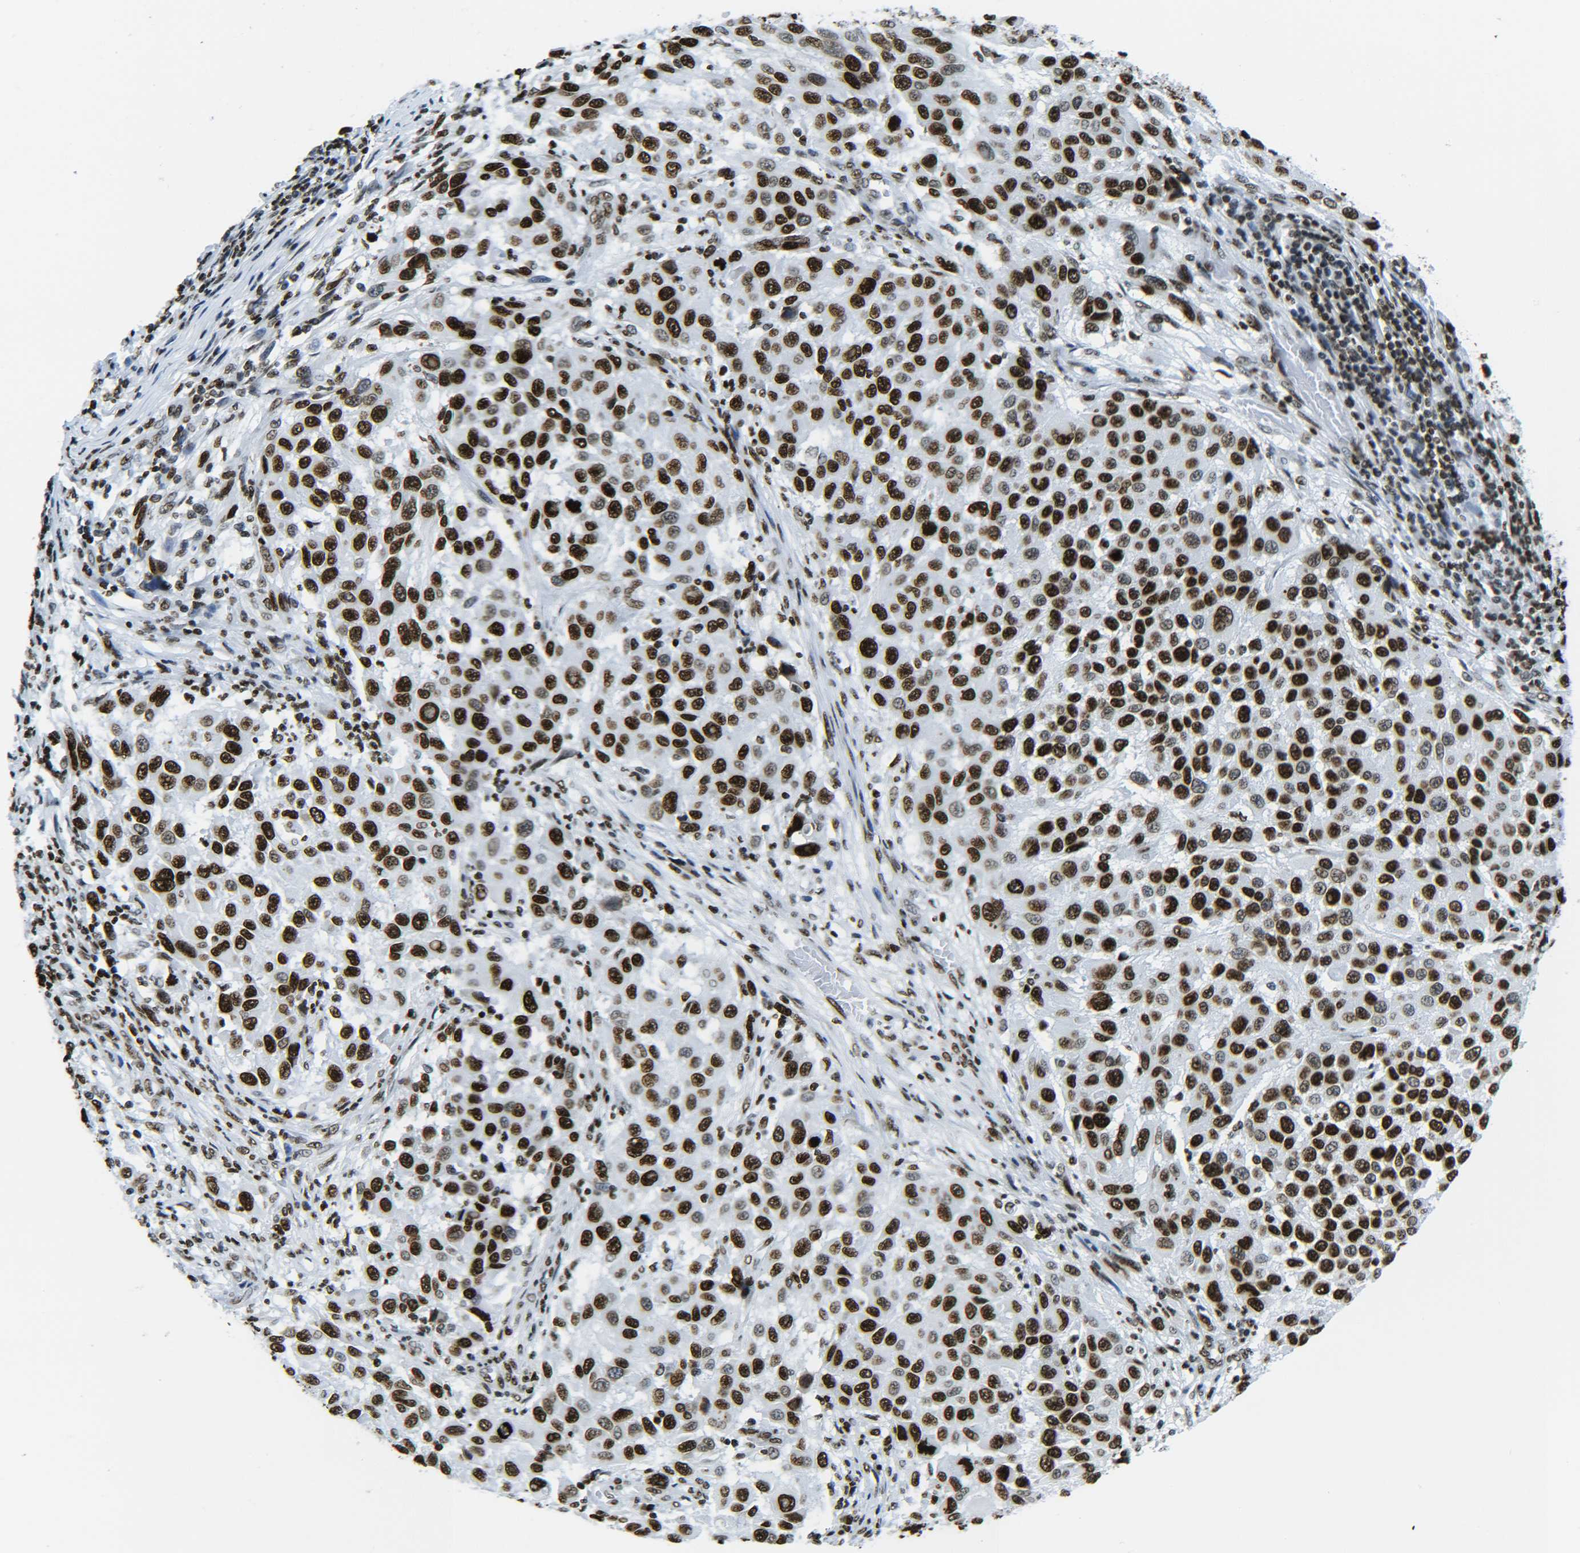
{"staining": {"intensity": "strong", "quantity": ">75%", "location": "nuclear"}, "tissue": "melanoma", "cell_type": "Tumor cells", "image_type": "cancer", "snomed": [{"axis": "morphology", "description": "Malignant melanoma, Metastatic site"}, {"axis": "topography", "description": "Lymph node"}], "caption": "The histopathology image demonstrates staining of melanoma, revealing strong nuclear protein positivity (brown color) within tumor cells.", "gene": "H2AX", "patient": {"sex": "male", "age": 61}}